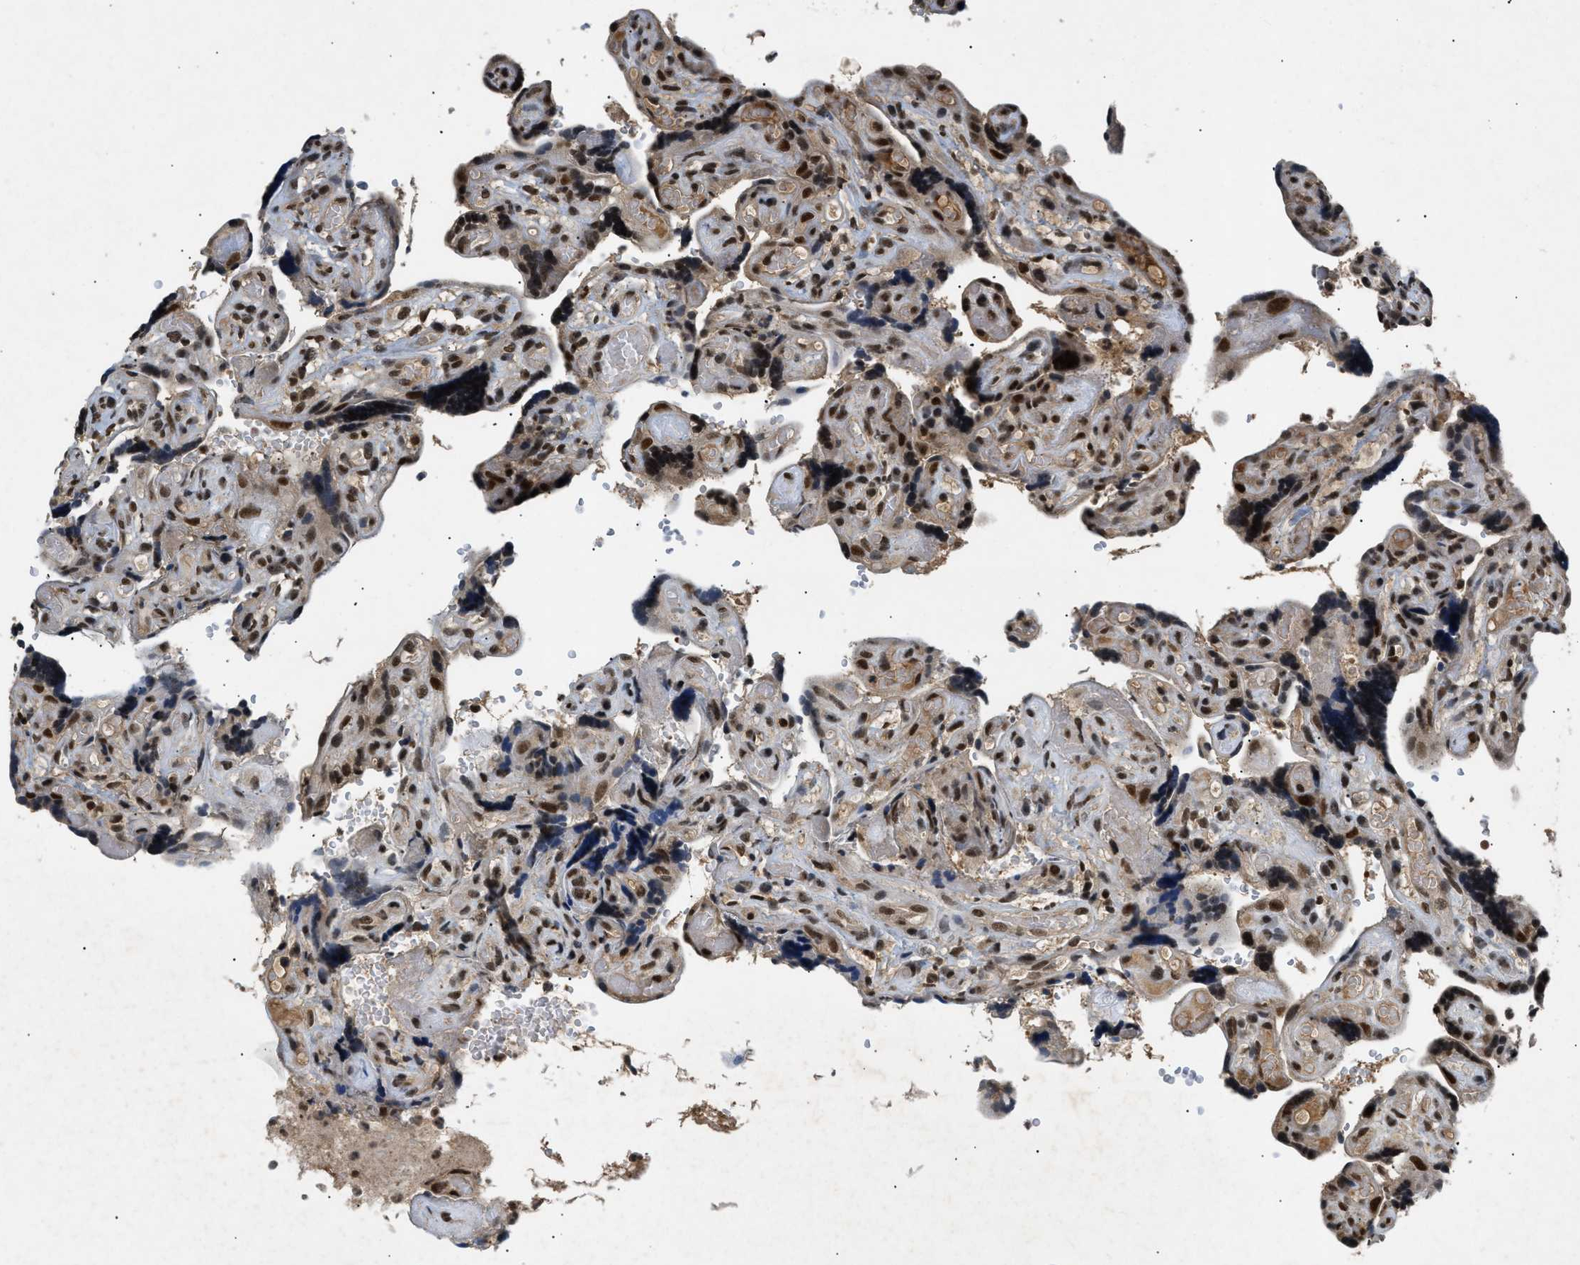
{"staining": {"intensity": "strong", "quantity": ">75%", "location": "nuclear"}, "tissue": "placenta", "cell_type": "Decidual cells", "image_type": "normal", "snomed": [{"axis": "morphology", "description": "Normal tissue, NOS"}, {"axis": "topography", "description": "Placenta"}], "caption": "About >75% of decidual cells in benign placenta show strong nuclear protein positivity as visualized by brown immunohistochemical staining.", "gene": "RBM5", "patient": {"sex": "female", "age": 30}}